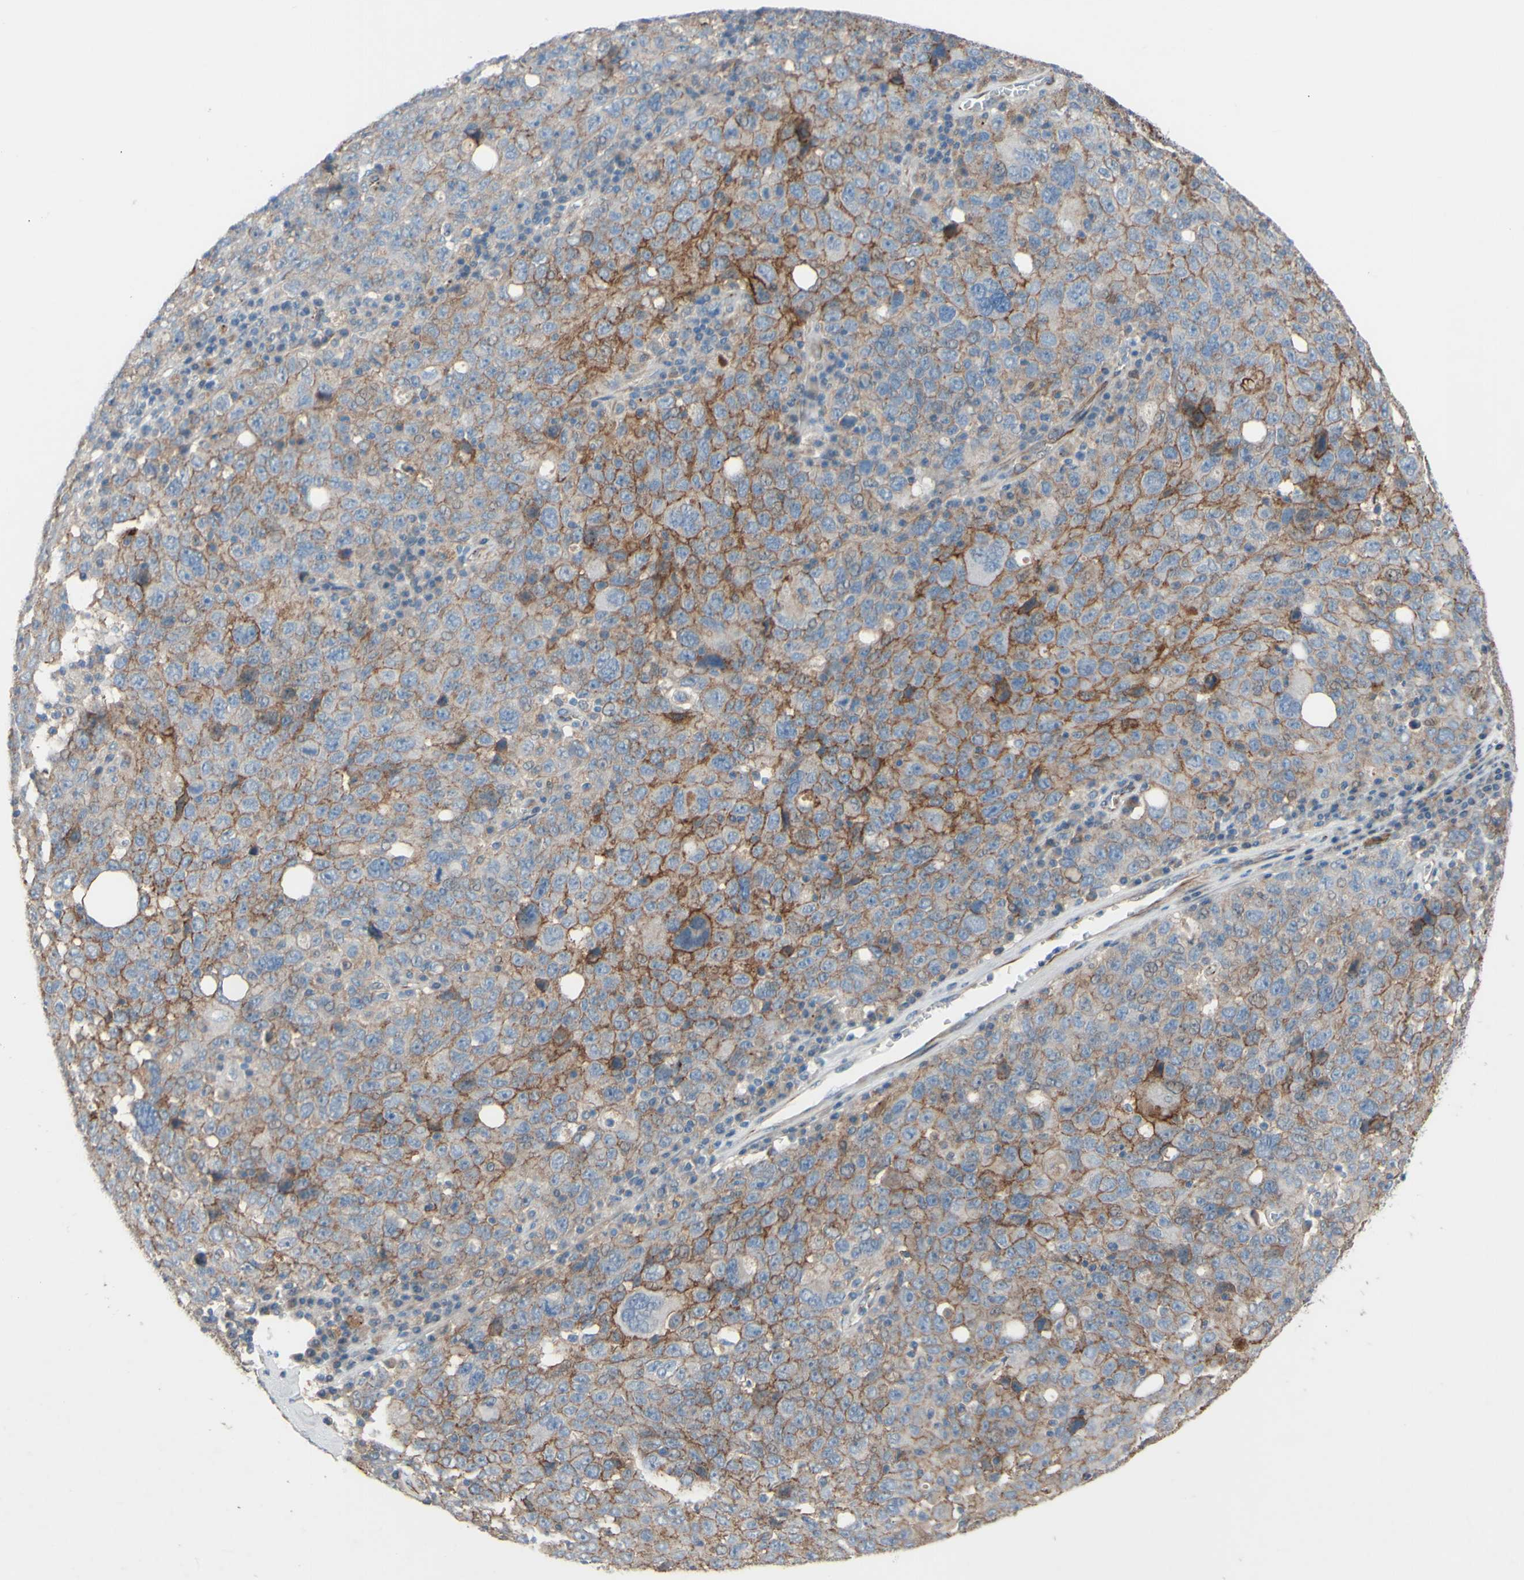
{"staining": {"intensity": "moderate", "quantity": "25%-75%", "location": "cytoplasmic/membranous"}, "tissue": "ovarian cancer", "cell_type": "Tumor cells", "image_type": "cancer", "snomed": [{"axis": "morphology", "description": "Carcinoma, endometroid"}, {"axis": "topography", "description": "Ovary"}], "caption": "About 25%-75% of tumor cells in human endometroid carcinoma (ovarian) display moderate cytoplasmic/membranous protein expression as visualized by brown immunohistochemical staining.", "gene": "CDCP1", "patient": {"sex": "female", "age": 62}}